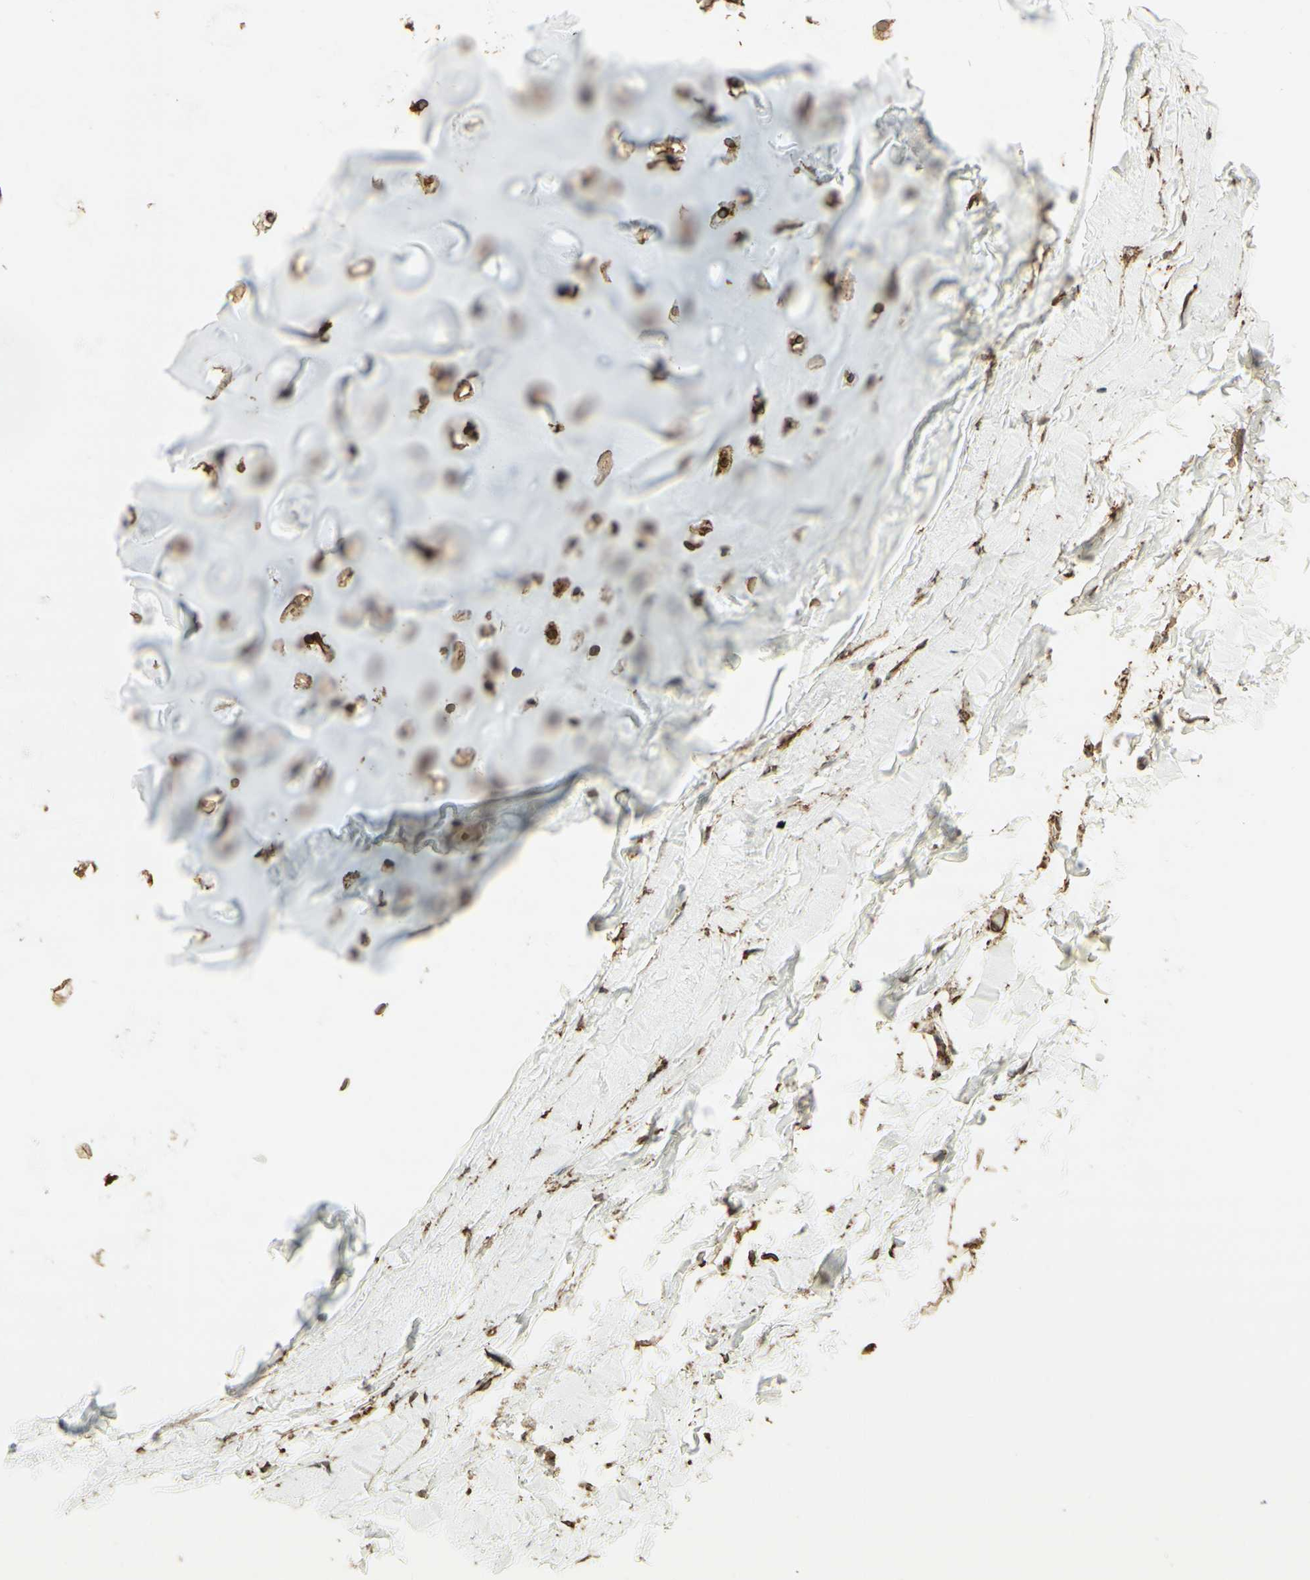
{"staining": {"intensity": "strong", "quantity": ">75%", "location": "cytoplasmic/membranous"}, "tissue": "adipose tissue", "cell_type": "Adipocytes", "image_type": "normal", "snomed": [{"axis": "morphology", "description": "Normal tissue, NOS"}, {"axis": "topography", "description": "Bronchus"}], "caption": "Normal adipose tissue shows strong cytoplasmic/membranous expression in approximately >75% of adipocytes.", "gene": "CANX", "patient": {"sex": "female", "age": 73}}